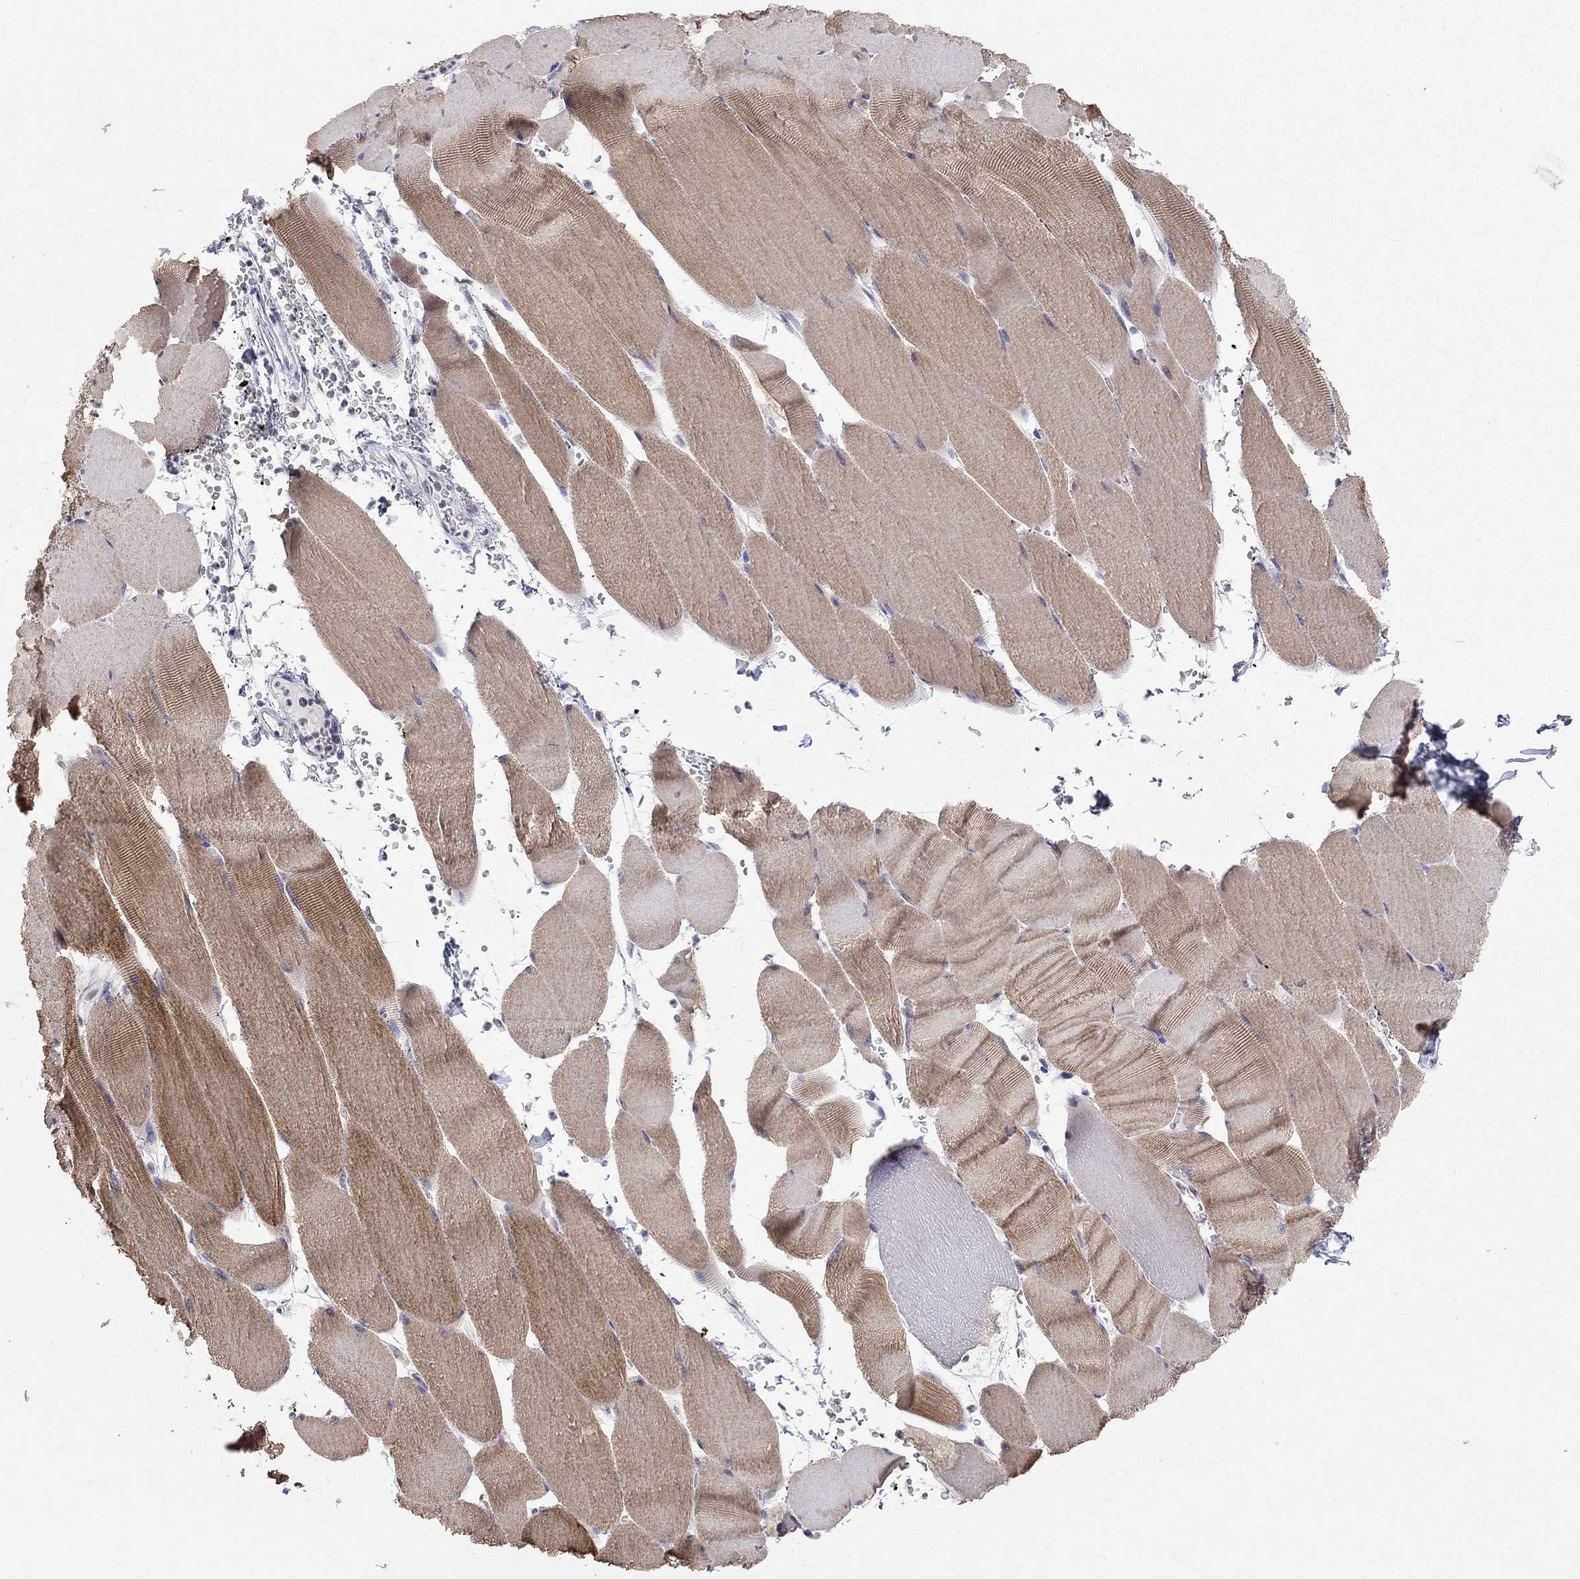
{"staining": {"intensity": "moderate", "quantity": "25%-75%", "location": "cytoplasmic/membranous"}, "tissue": "skeletal muscle", "cell_type": "Myocytes", "image_type": "normal", "snomed": [{"axis": "morphology", "description": "Normal tissue, NOS"}, {"axis": "topography", "description": "Skeletal muscle"}], "caption": "Myocytes show medium levels of moderate cytoplasmic/membranous staining in about 25%-75% of cells in unremarkable human skeletal muscle. The protein is shown in brown color, while the nuclei are stained blue.", "gene": "TMEM143", "patient": {"sex": "male", "age": 56}}